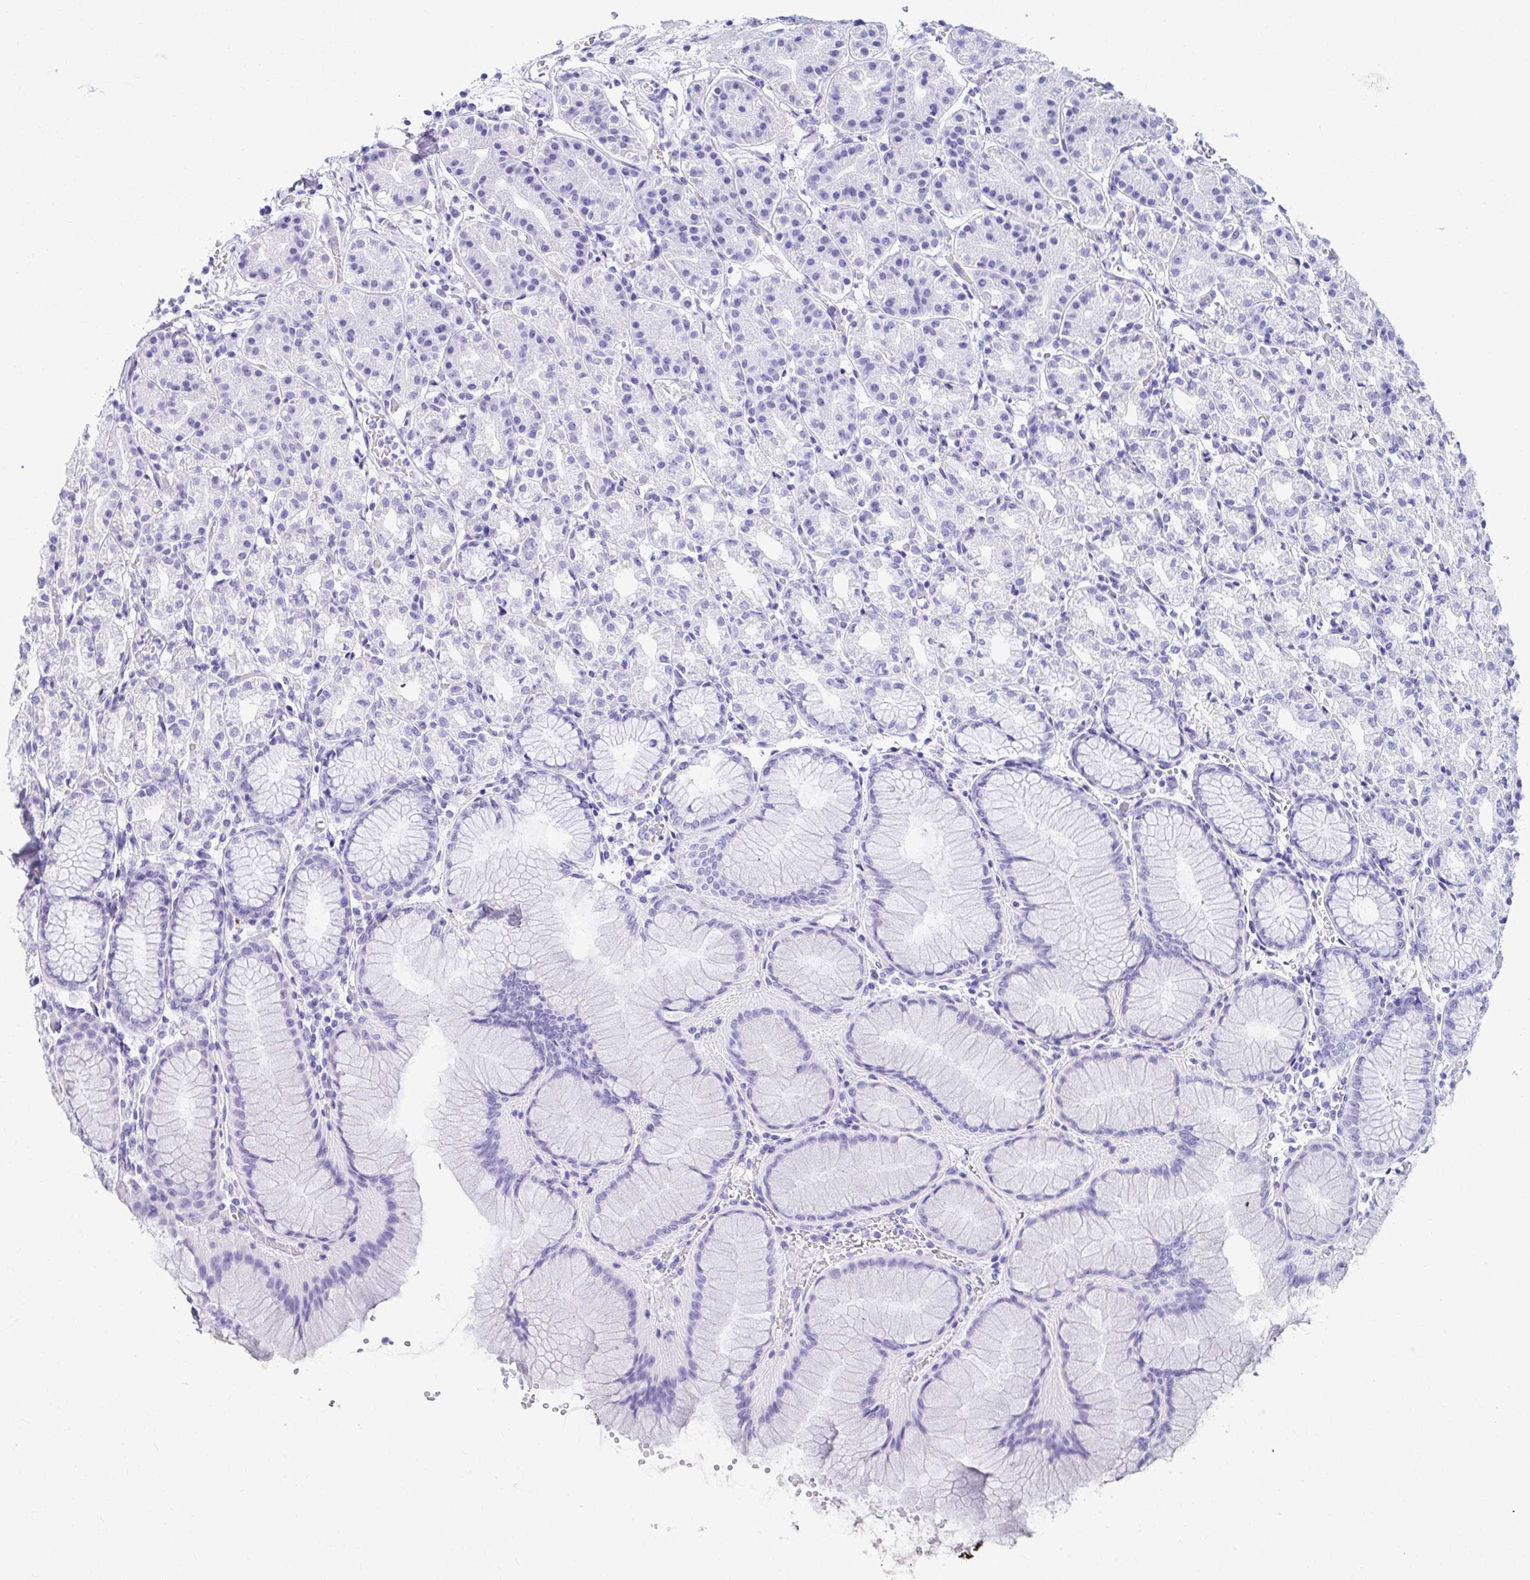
{"staining": {"intensity": "negative", "quantity": "none", "location": "none"}, "tissue": "stomach", "cell_type": "Glandular cells", "image_type": "normal", "snomed": [{"axis": "morphology", "description": "Normal tissue, NOS"}, {"axis": "topography", "description": "Stomach"}], "caption": "A histopathology image of stomach stained for a protein reveals no brown staining in glandular cells.", "gene": "DPEP3", "patient": {"sex": "female", "age": 57}}